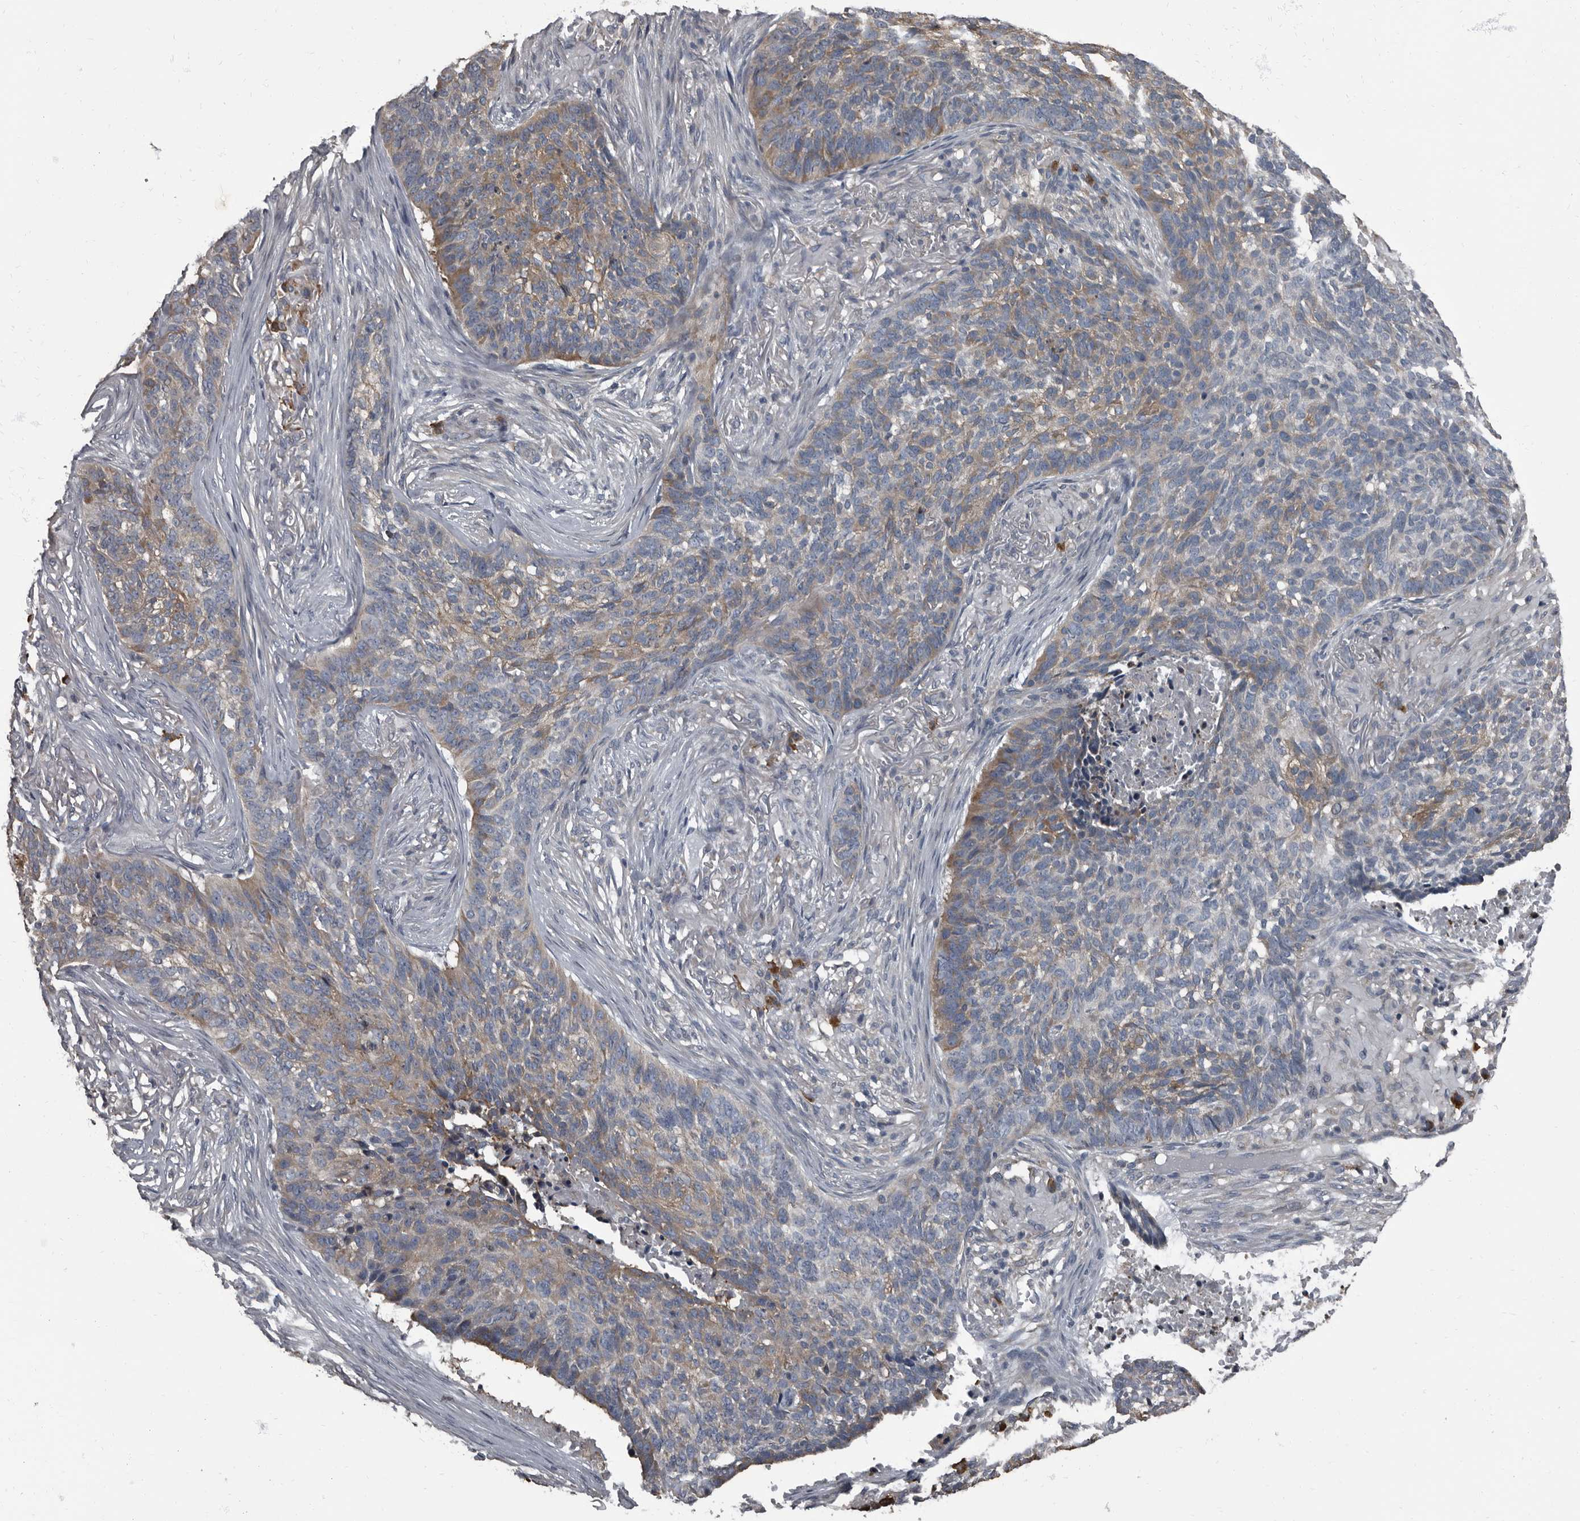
{"staining": {"intensity": "moderate", "quantity": "<25%", "location": "cytoplasmic/membranous"}, "tissue": "skin cancer", "cell_type": "Tumor cells", "image_type": "cancer", "snomed": [{"axis": "morphology", "description": "Basal cell carcinoma"}, {"axis": "topography", "description": "Skin"}], "caption": "IHC image of neoplastic tissue: skin basal cell carcinoma stained using IHC exhibits low levels of moderate protein expression localized specifically in the cytoplasmic/membranous of tumor cells, appearing as a cytoplasmic/membranous brown color.", "gene": "TPD52L1", "patient": {"sex": "male", "age": 85}}